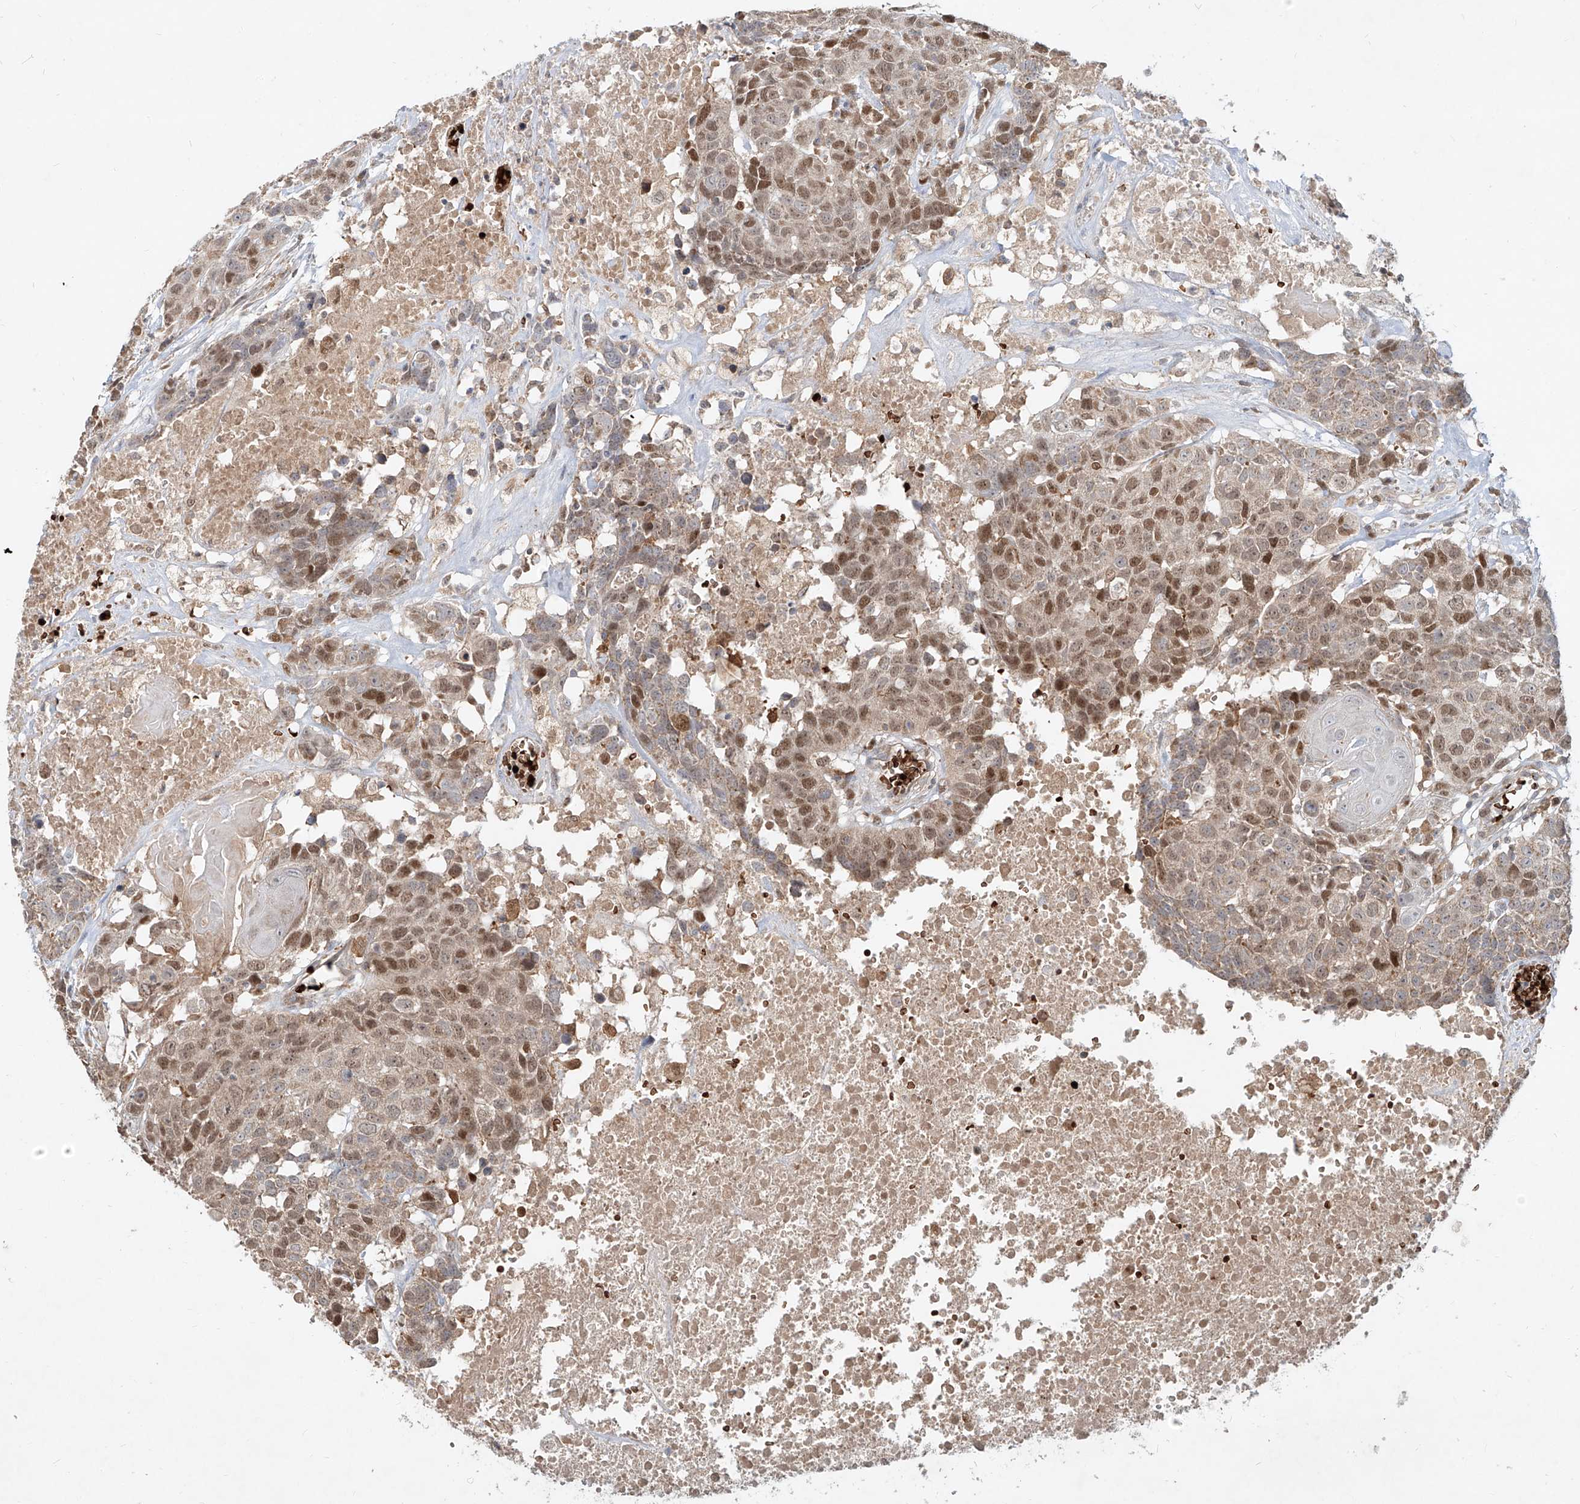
{"staining": {"intensity": "moderate", "quantity": ">75%", "location": "nuclear"}, "tissue": "head and neck cancer", "cell_type": "Tumor cells", "image_type": "cancer", "snomed": [{"axis": "morphology", "description": "Squamous cell carcinoma, NOS"}, {"axis": "topography", "description": "Head-Neck"}], "caption": "Immunohistochemistry of head and neck squamous cell carcinoma exhibits medium levels of moderate nuclear expression in approximately >75% of tumor cells. The staining was performed using DAB (3,3'-diaminobenzidine) to visualize the protein expression in brown, while the nuclei were stained in blue with hematoxylin (Magnification: 20x).", "gene": "FGD2", "patient": {"sex": "male", "age": 66}}